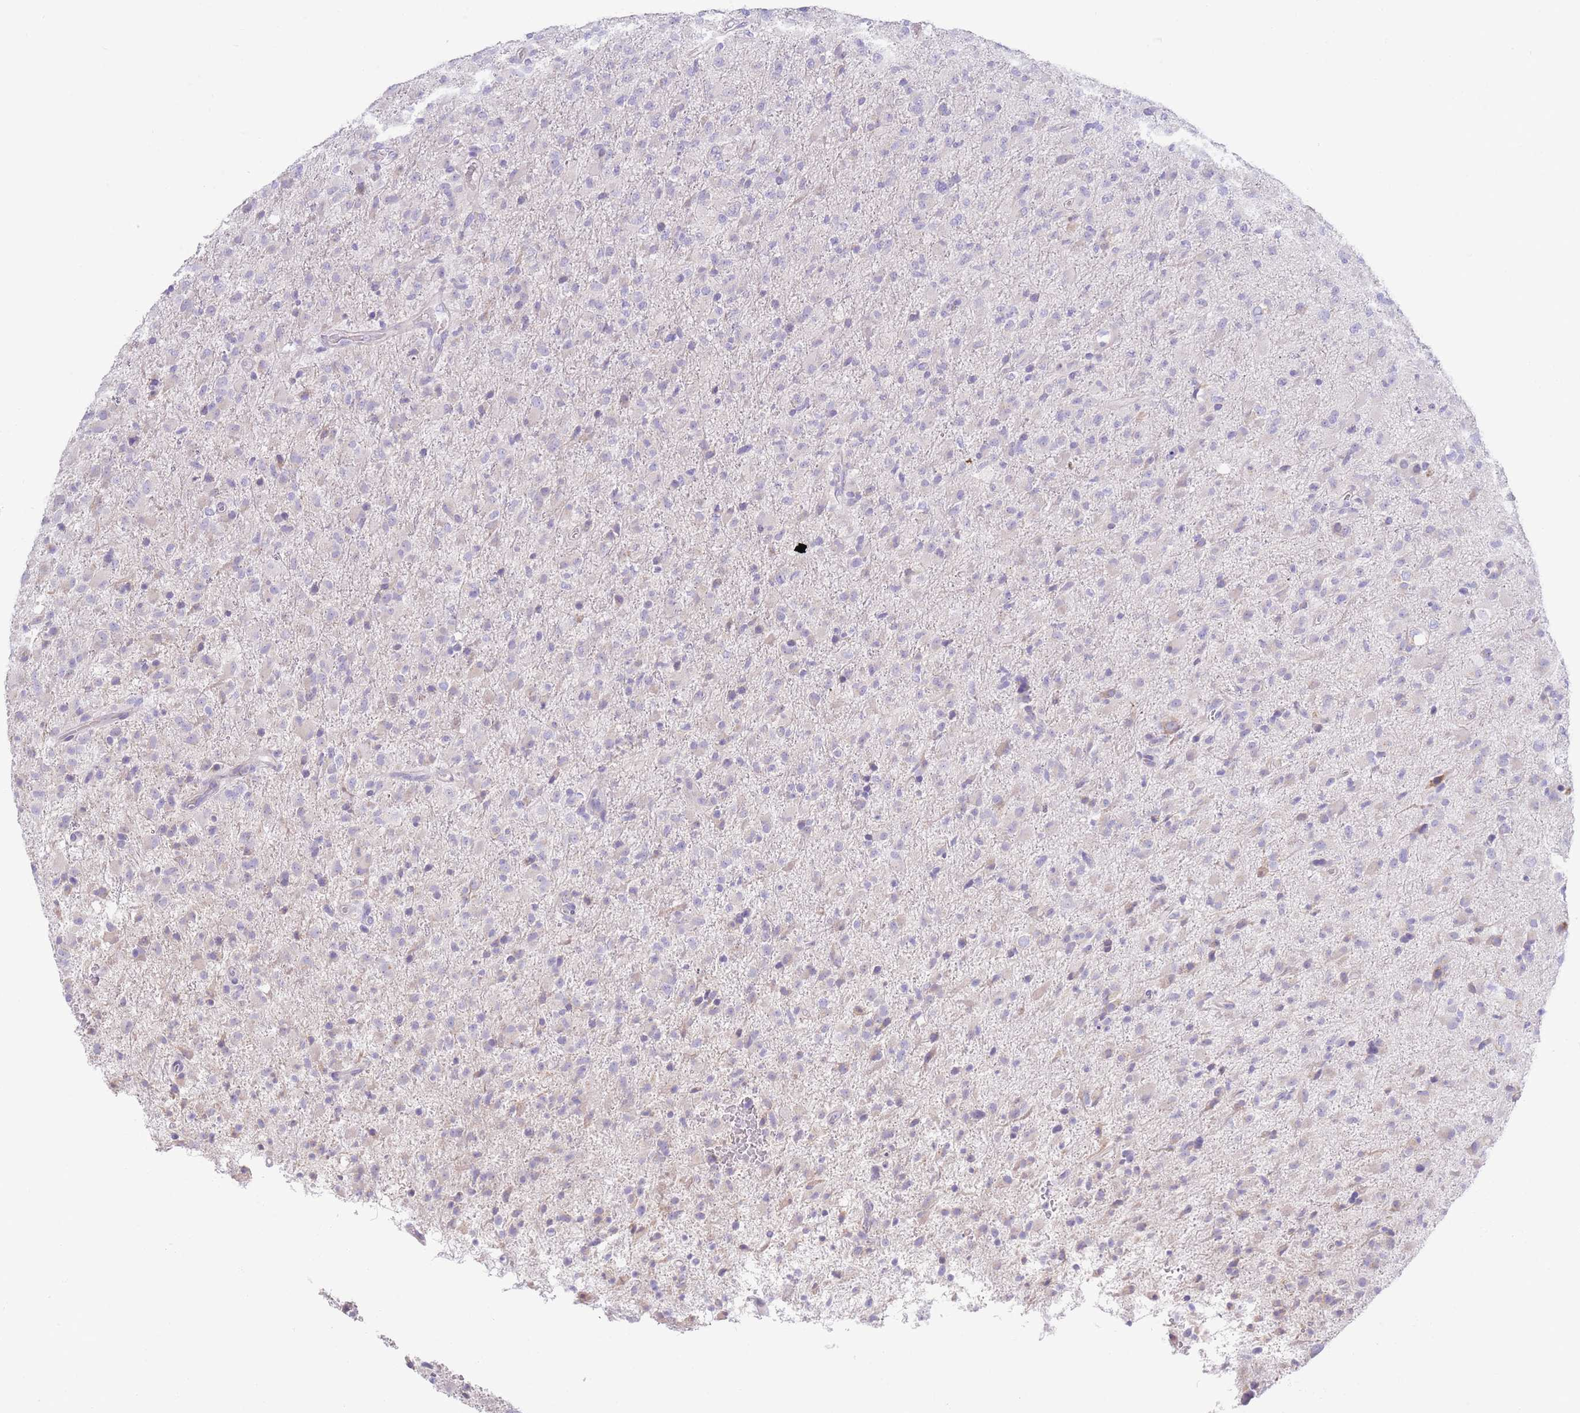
{"staining": {"intensity": "negative", "quantity": "none", "location": "none"}, "tissue": "glioma", "cell_type": "Tumor cells", "image_type": "cancer", "snomed": [{"axis": "morphology", "description": "Glioma, malignant, Low grade"}, {"axis": "topography", "description": "Brain"}], "caption": "This is an immunohistochemistry photomicrograph of malignant low-grade glioma. There is no expression in tumor cells.", "gene": "CCDC149", "patient": {"sex": "male", "age": 65}}